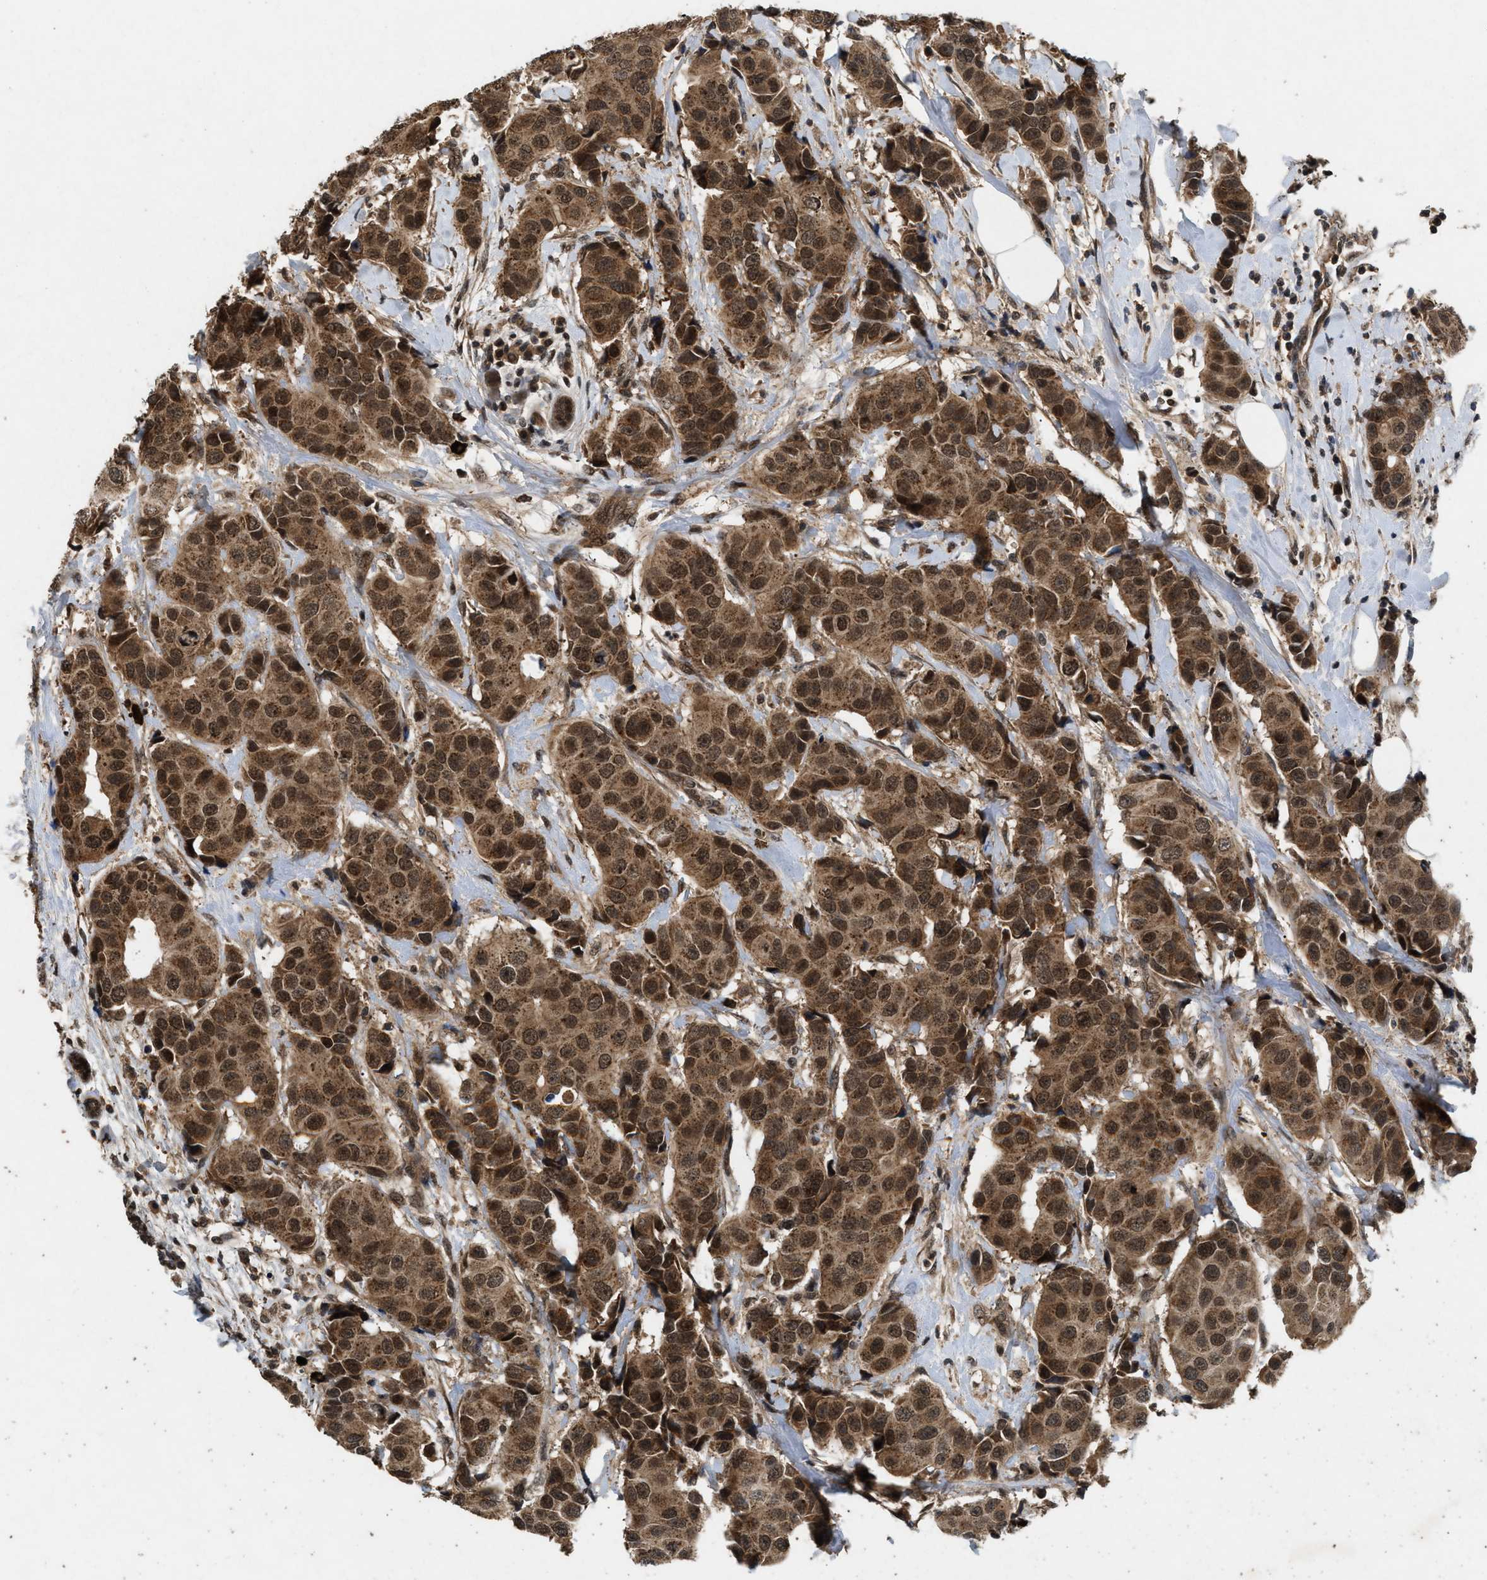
{"staining": {"intensity": "moderate", "quantity": ">75%", "location": "cytoplasmic/membranous,nuclear"}, "tissue": "breast cancer", "cell_type": "Tumor cells", "image_type": "cancer", "snomed": [{"axis": "morphology", "description": "Normal tissue, NOS"}, {"axis": "morphology", "description": "Duct carcinoma"}, {"axis": "topography", "description": "Breast"}], "caption": "Immunohistochemistry image of neoplastic tissue: breast invasive ductal carcinoma stained using immunohistochemistry shows medium levels of moderate protein expression localized specifically in the cytoplasmic/membranous and nuclear of tumor cells, appearing as a cytoplasmic/membranous and nuclear brown color.", "gene": "RUSC2", "patient": {"sex": "female", "age": 39}}